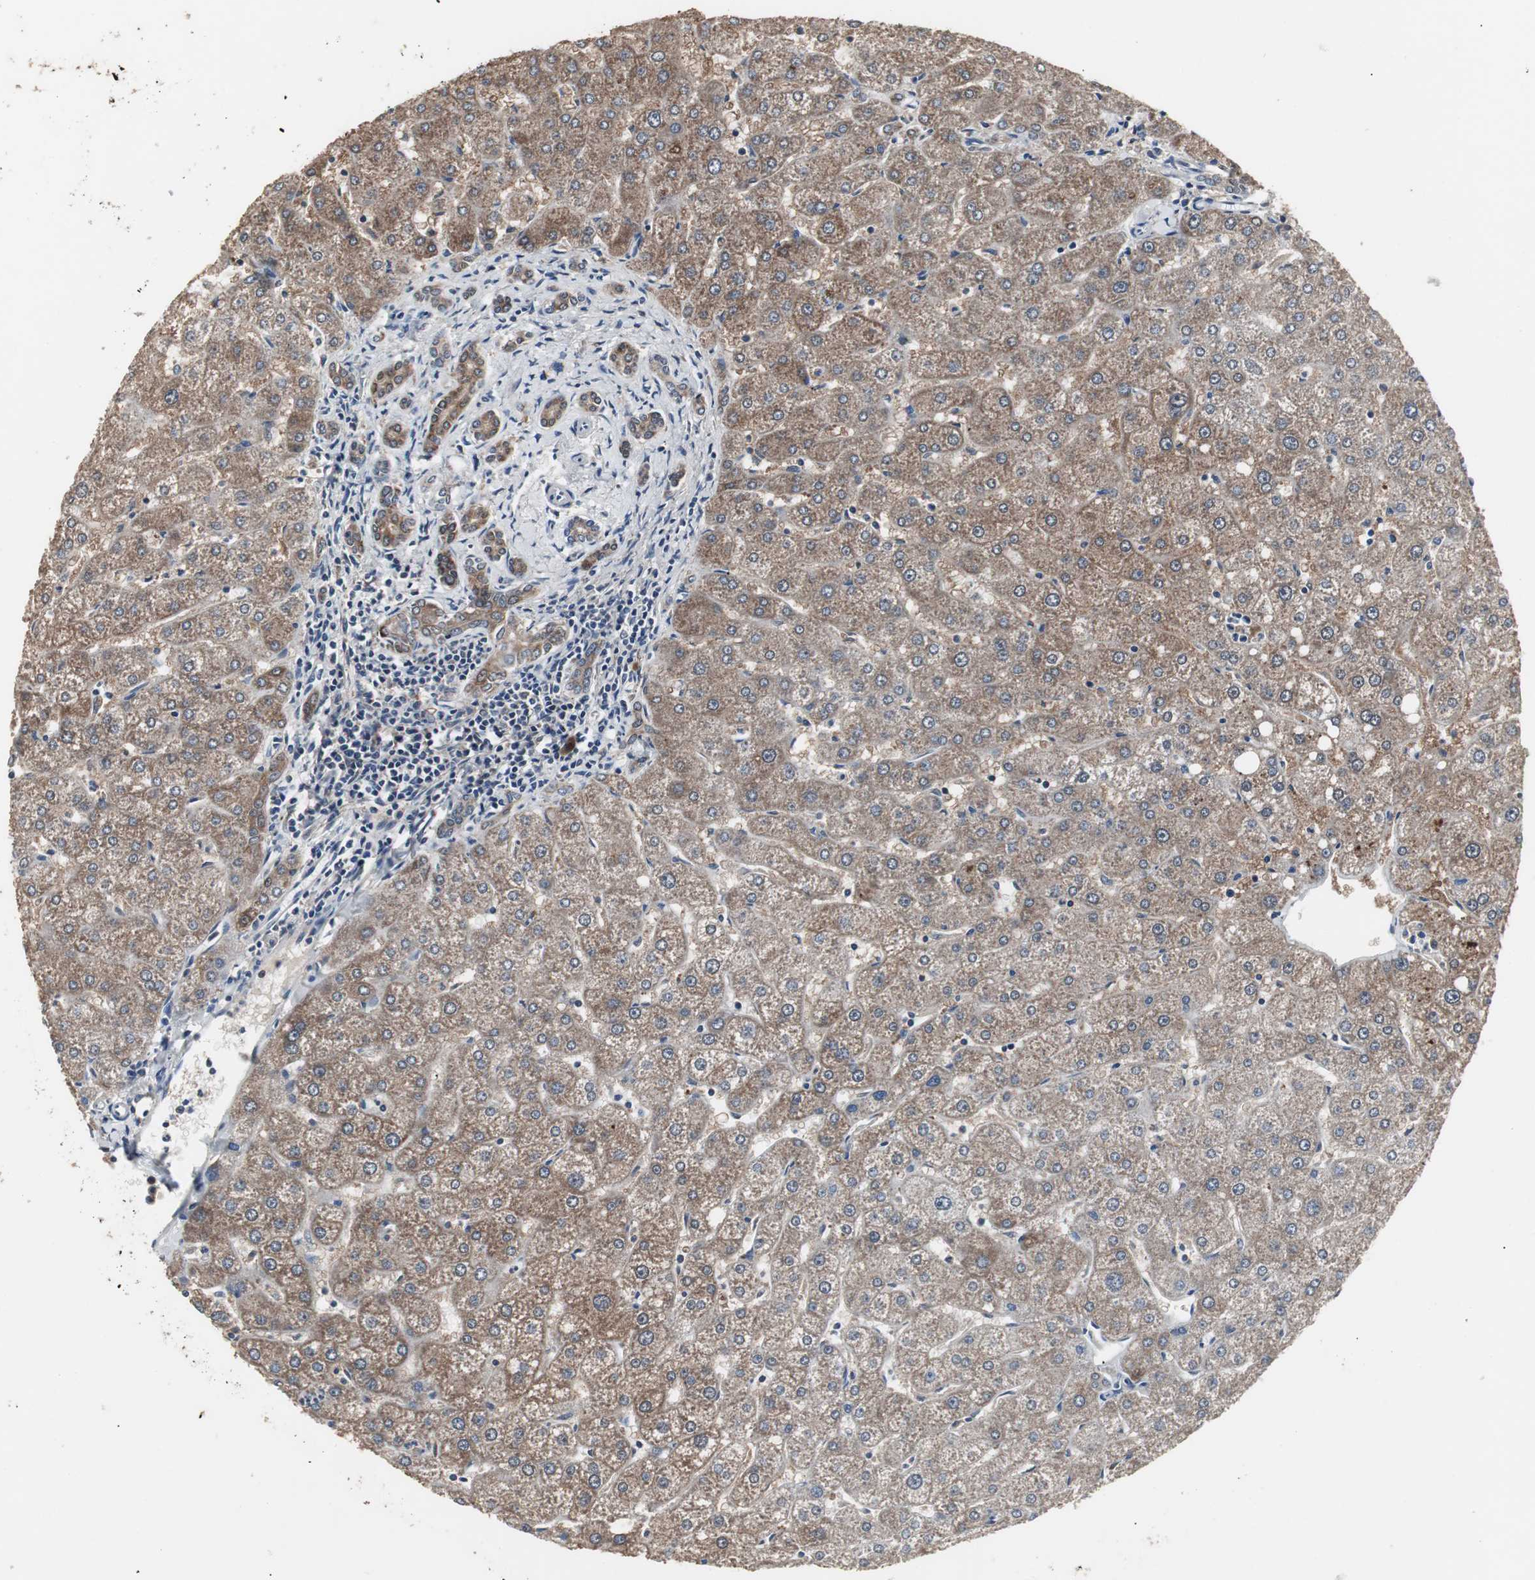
{"staining": {"intensity": "moderate", "quantity": ">75%", "location": "cytoplasmic/membranous"}, "tissue": "liver", "cell_type": "Cholangiocytes", "image_type": "normal", "snomed": [{"axis": "morphology", "description": "Normal tissue, NOS"}, {"axis": "topography", "description": "Liver"}], "caption": "A micrograph of human liver stained for a protein reveals moderate cytoplasmic/membranous brown staining in cholangiocytes. The protein is shown in brown color, while the nuclei are stained blue.", "gene": "ZSCAN22", "patient": {"sex": "male", "age": 67}}